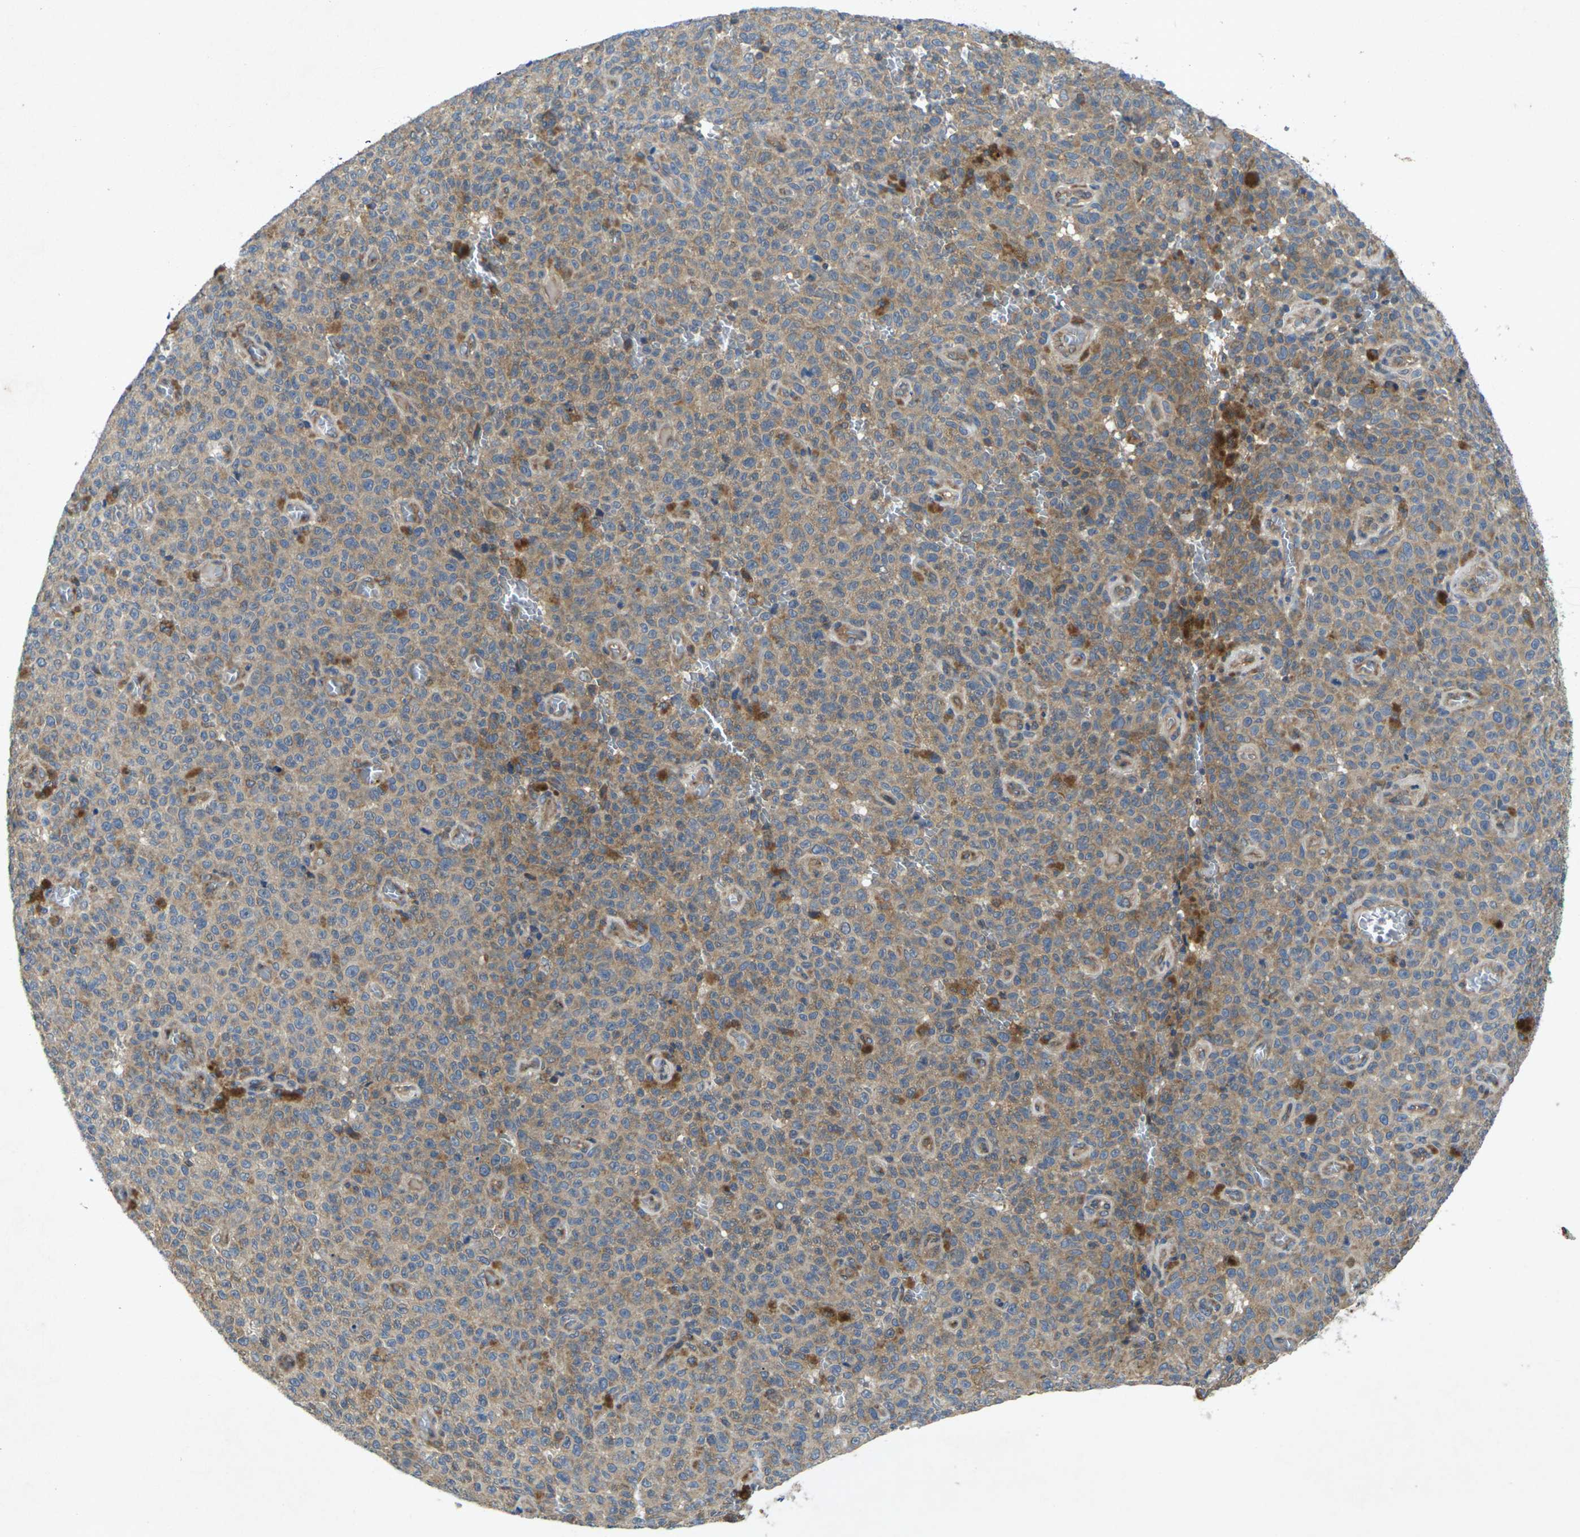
{"staining": {"intensity": "moderate", "quantity": "25%-75%", "location": "cytoplasmic/membranous"}, "tissue": "melanoma", "cell_type": "Tumor cells", "image_type": "cancer", "snomed": [{"axis": "morphology", "description": "Malignant melanoma, NOS"}, {"axis": "topography", "description": "Skin"}], "caption": "Malignant melanoma stained for a protein exhibits moderate cytoplasmic/membranous positivity in tumor cells. (DAB = brown stain, brightfield microscopy at high magnification).", "gene": "KIF1B", "patient": {"sex": "female", "age": 82}}